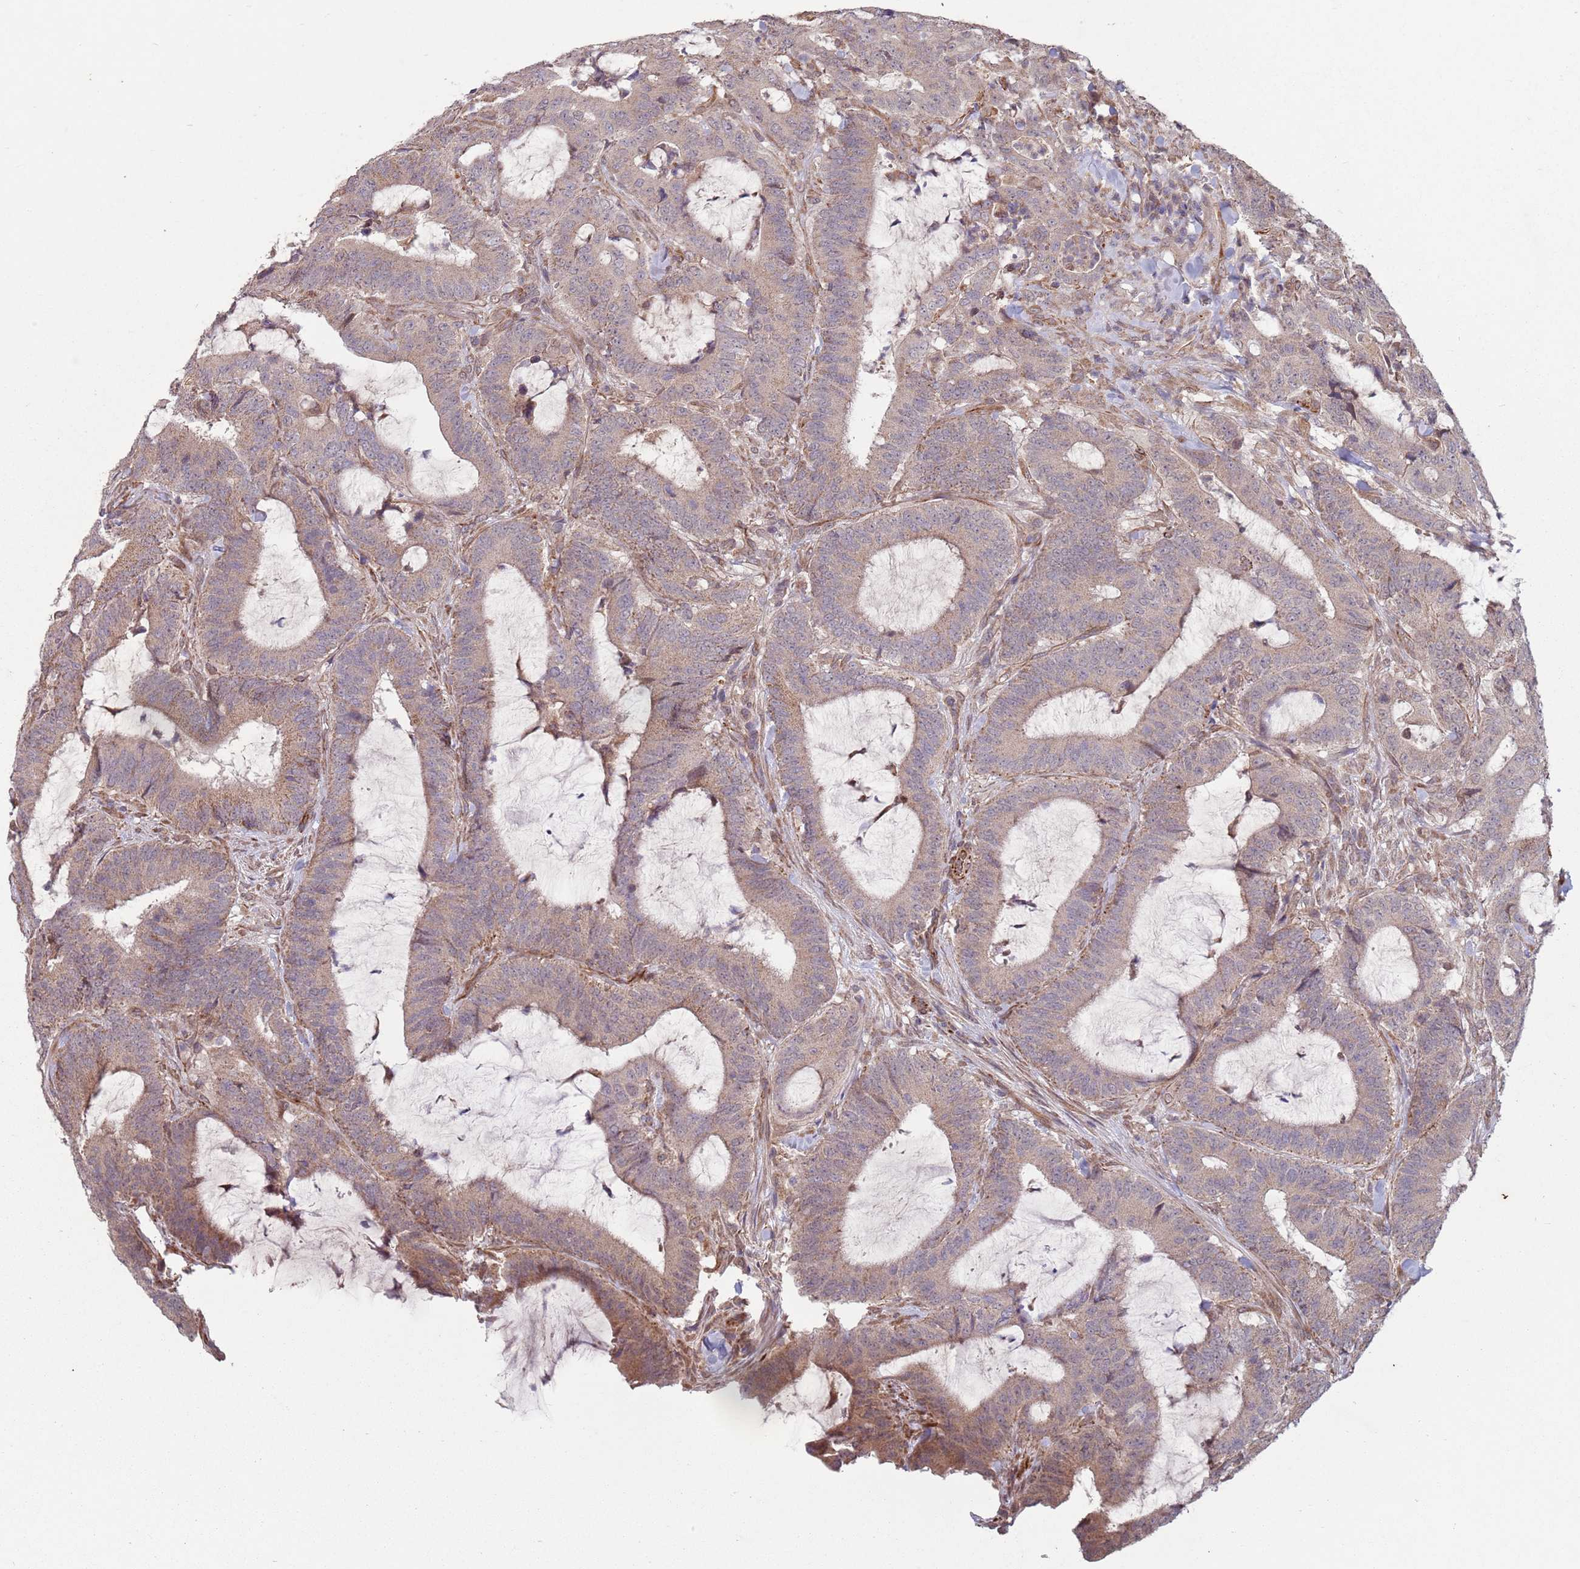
{"staining": {"intensity": "negative", "quantity": "none", "location": "none"}, "tissue": "colorectal cancer", "cell_type": "Tumor cells", "image_type": "cancer", "snomed": [{"axis": "morphology", "description": "Adenocarcinoma, NOS"}, {"axis": "topography", "description": "Colon"}], "caption": "Immunohistochemical staining of colorectal cancer shows no significant staining in tumor cells. (Stains: DAB immunohistochemistry with hematoxylin counter stain, Microscopy: brightfield microscopy at high magnification).", "gene": "CHD9", "patient": {"sex": "female", "age": 43}}